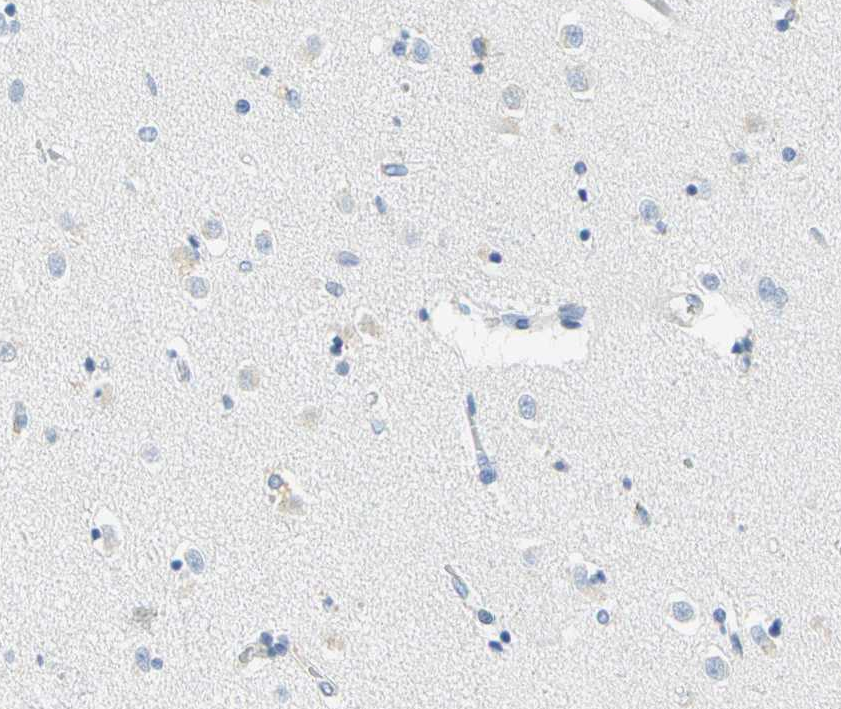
{"staining": {"intensity": "negative", "quantity": "none", "location": "none"}, "tissue": "caudate", "cell_type": "Glial cells", "image_type": "normal", "snomed": [{"axis": "morphology", "description": "Normal tissue, NOS"}, {"axis": "topography", "description": "Lateral ventricle wall"}], "caption": "The micrograph reveals no staining of glial cells in normal caudate. (Brightfield microscopy of DAB immunohistochemistry (IHC) at high magnification).", "gene": "ANXA4", "patient": {"sex": "female", "age": 54}}